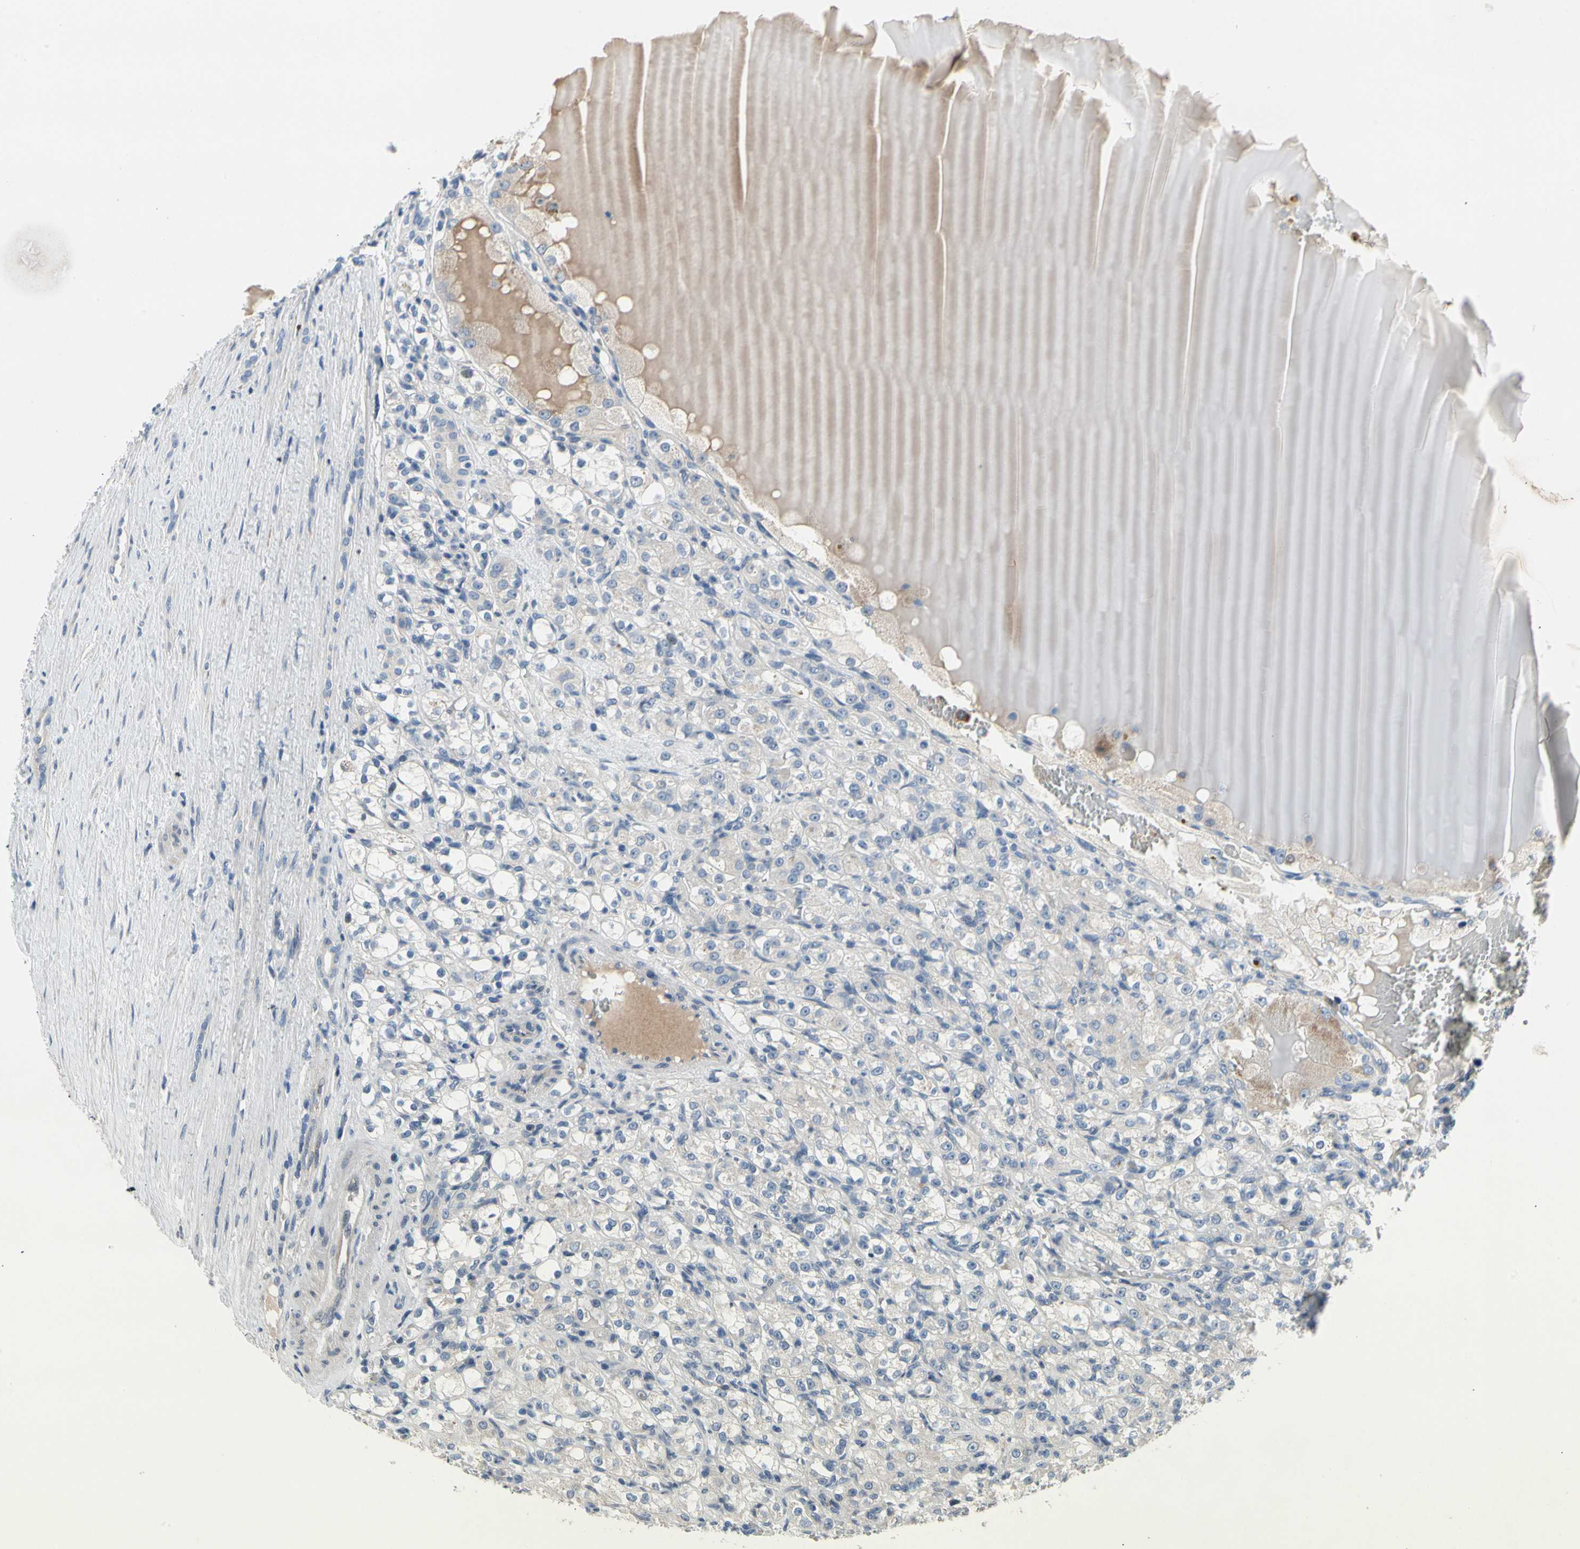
{"staining": {"intensity": "negative", "quantity": "none", "location": "none"}, "tissue": "renal cancer", "cell_type": "Tumor cells", "image_type": "cancer", "snomed": [{"axis": "morphology", "description": "Normal tissue, NOS"}, {"axis": "morphology", "description": "Adenocarcinoma, NOS"}, {"axis": "topography", "description": "Kidney"}], "caption": "High power microscopy photomicrograph of an immunohistochemistry micrograph of adenocarcinoma (renal), revealing no significant positivity in tumor cells.", "gene": "NFASC", "patient": {"sex": "male", "age": 61}}